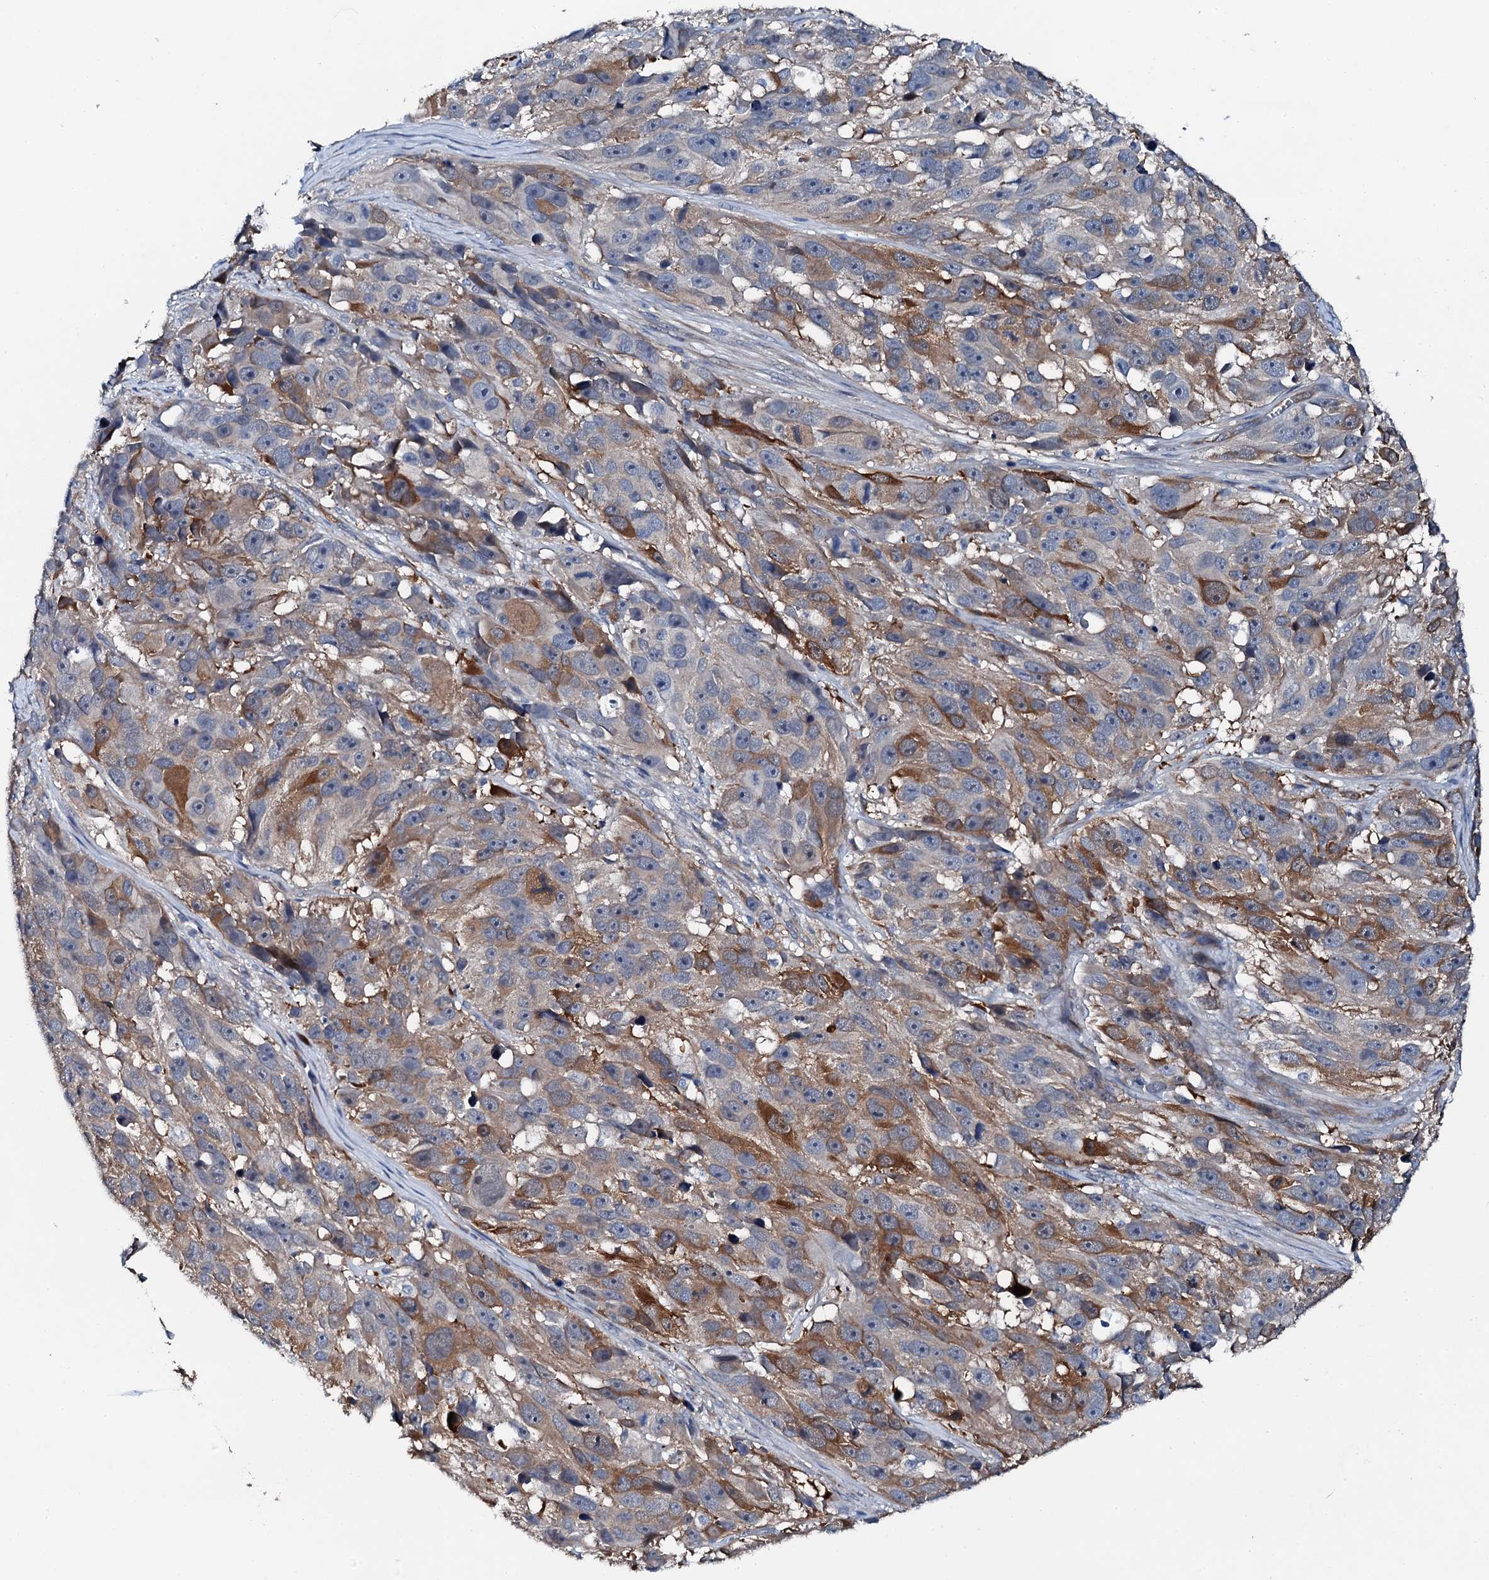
{"staining": {"intensity": "moderate", "quantity": "<25%", "location": "cytoplasmic/membranous"}, "tissue": "melanoma", "cell_type": "Tumor cells", "image_type": "cancer", "snomed": [{"axis": "morphology", "description": "Malignant melanoma, NOS"}, {"axis": "topography", "description": "Skin"}], "caption": "Approximately <25% of tumor cells in human malignant melanoma reveal moderate cytoplasmic/membranous protein staining as visualized by brown immunohistochemical staining.", "gene": "GFOD2", "patient": {"sex": "male", "age": 84}}